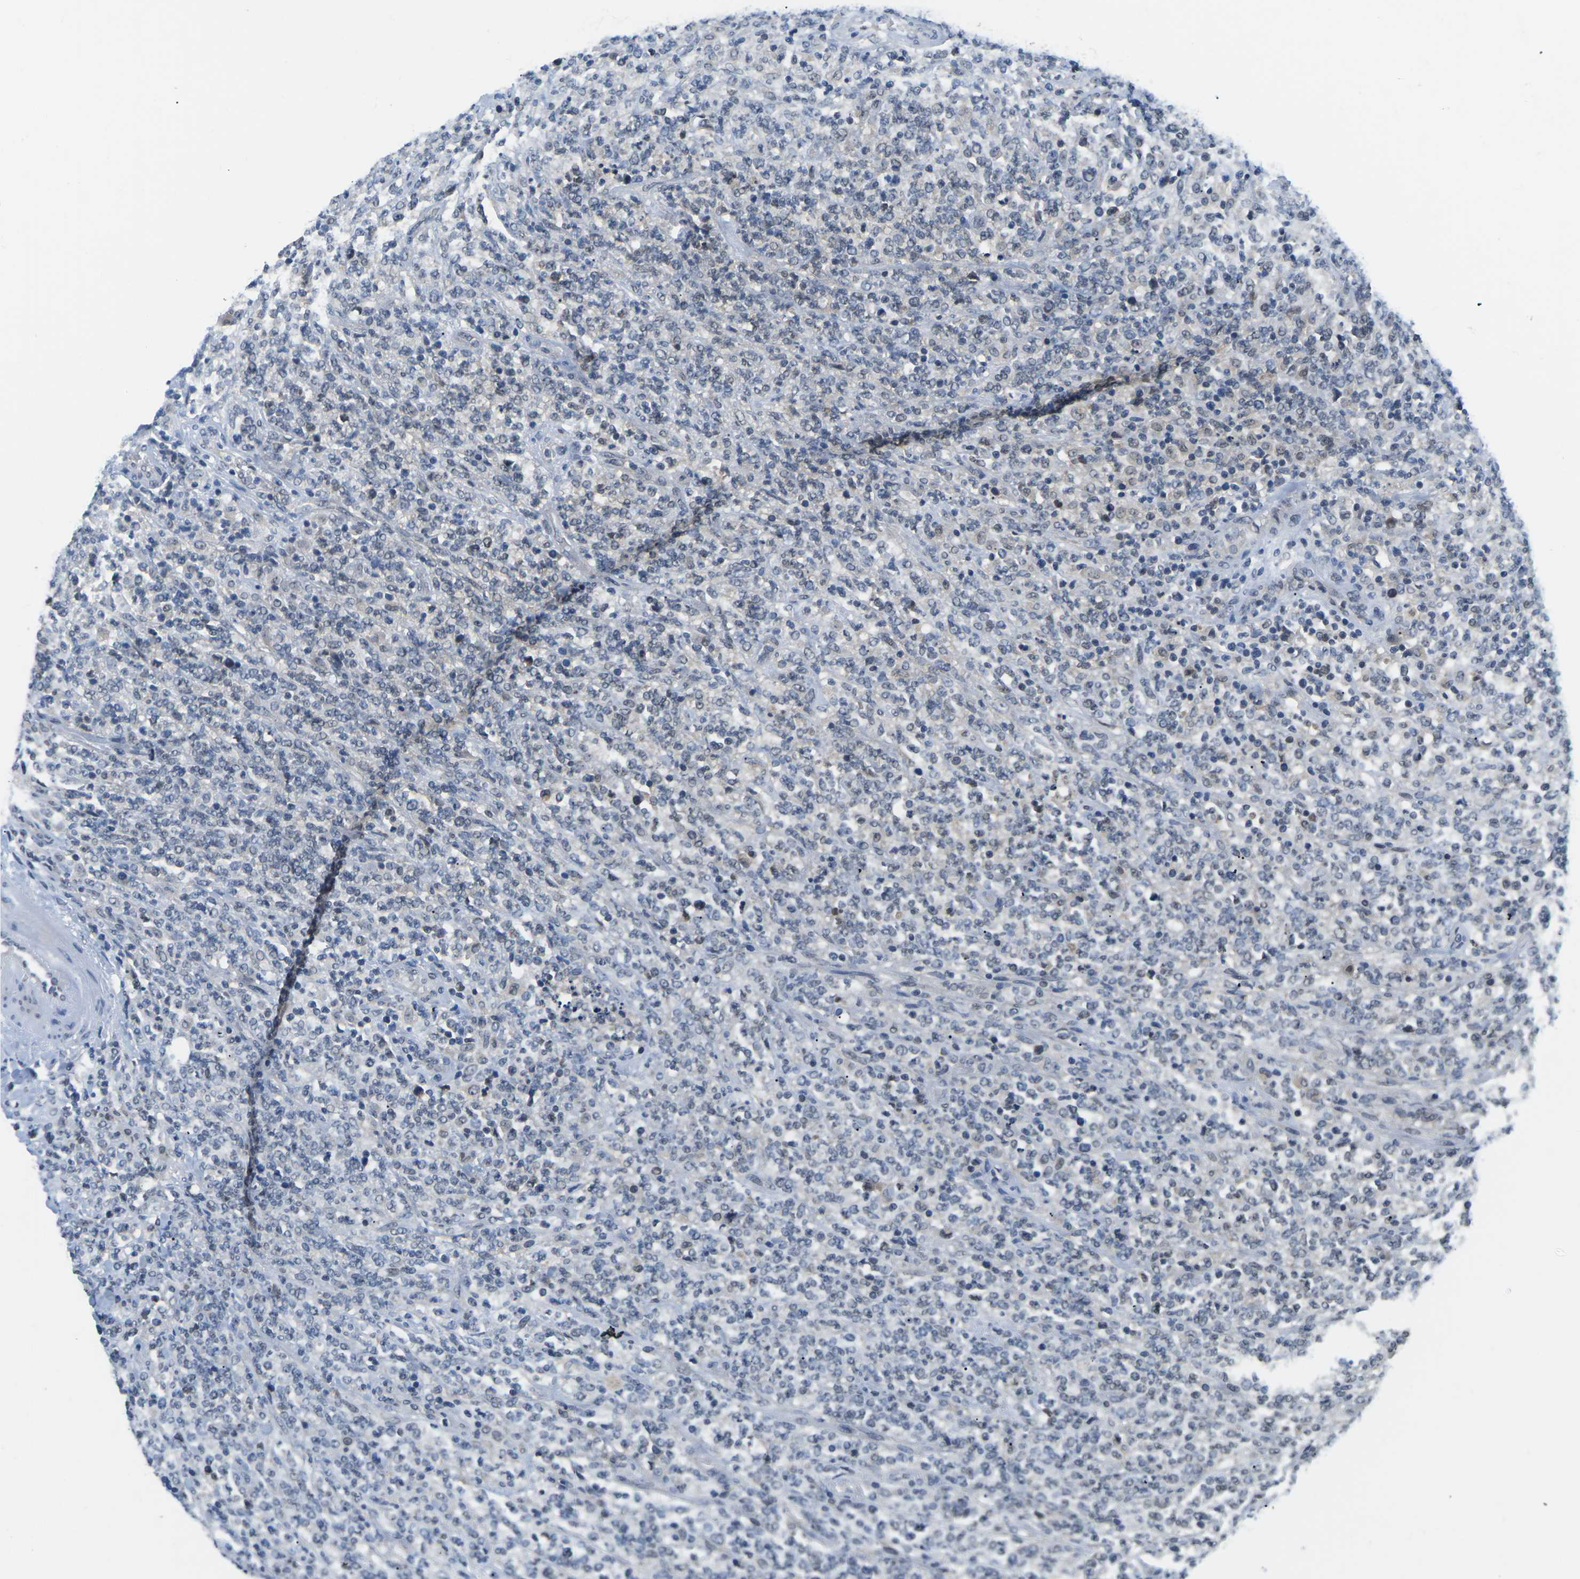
{"staining": {"intensity": "weak", "quantity": "<25%", "location": "nuclear"}, "tissue": "lymphoma", "cell_type": "Tumor cells", "image_type": "cancer", "snomed": [{"axis": "morphology", "description": "Malignant lymphoma, non-Hodgkin's type, High grade"}, {"axis": "topography", "description": "Soft tissue"}], "caption": "High magnification brightfield microscopy of lymphoma stained with DAB (3,3'-diaminobenzidine) (brown) and counterstained with hematoxylin (blue): tumor cells show no significant staining.", "gene": "UBA7", "patient": {"sex": "male", "age": 18}}